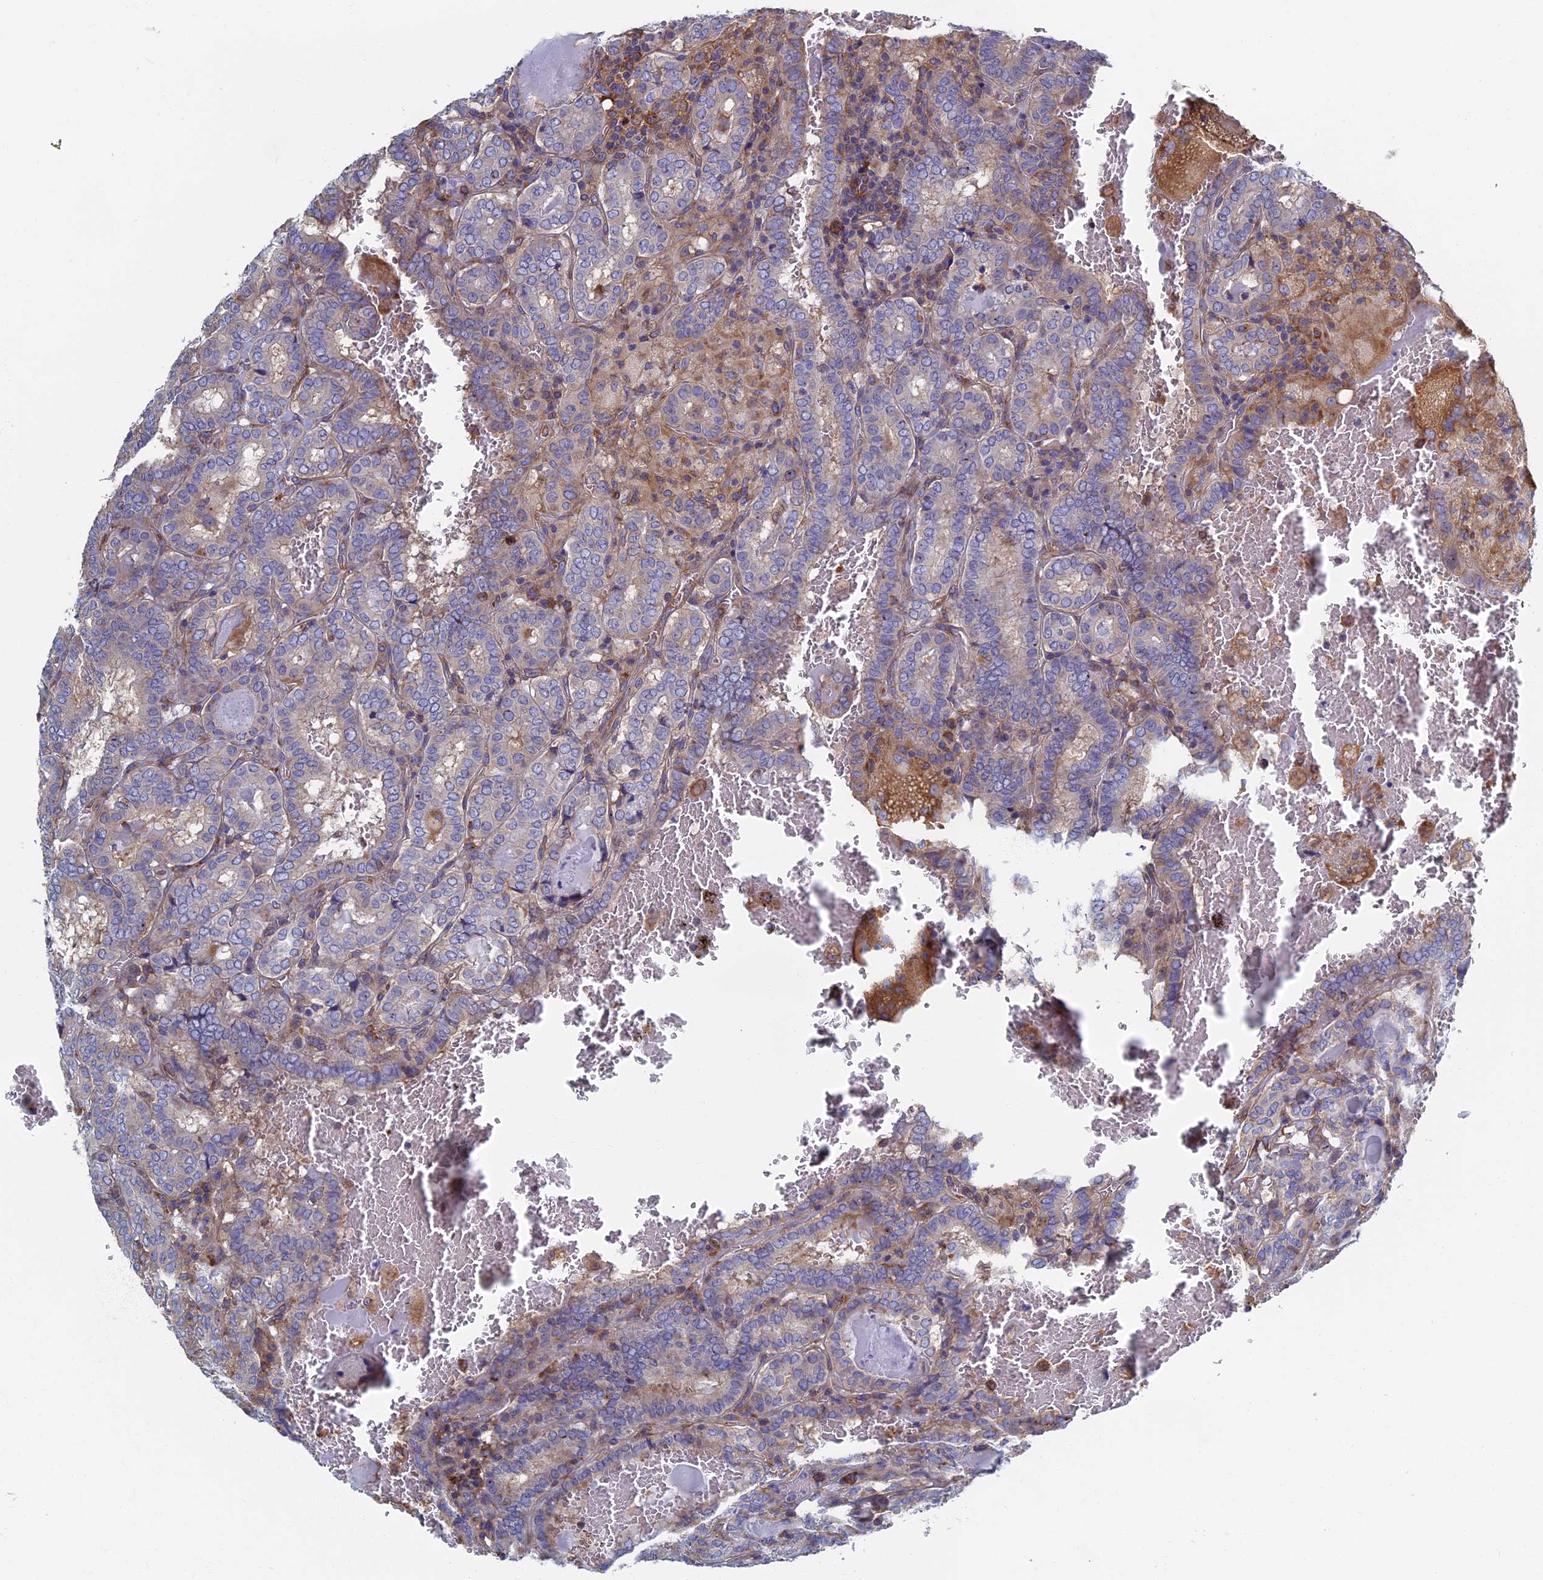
{"staining": {"intensity": "moderate", "quantity": "<25%", "location": "cytoplasmic/membranous"}, "tissue": "thyroid cancer", "cell_type": "Tumor cells", "image_type": "cancer", "snomed": [{"axis": "morphology", "description": "Papillary adenocarcinoma, NOS"}, {"axis": "topography", "description": "Thyroid gland"}], "caption": "Thyroid papillary adenocarcinoma tissue exhibits moderate cytoplasmic/membranous staining in approximately <25% of tumor cells, visualized by immunohistochemistry. The protein is stained brown, and the nuclei are stained in blue (DAB IHC with brightfield microscopy, high magnification).", "gene": "YBX1", "patient": {"sex": "female", "age": 72}}